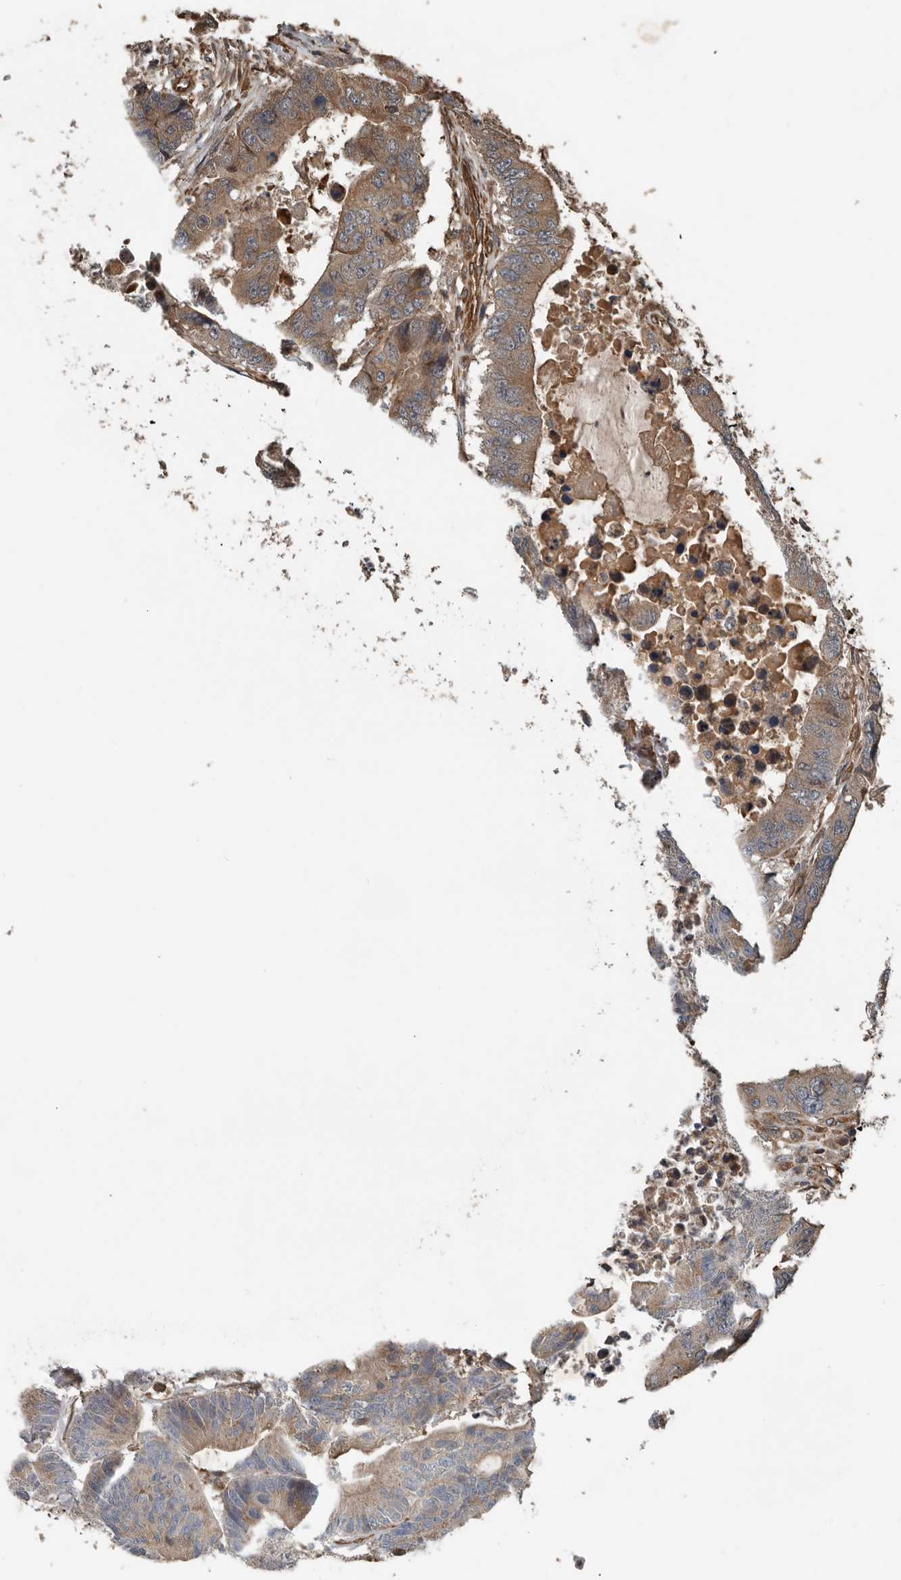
{"staining": {"intensity": "weak", "quantity": ">75%", "location": "cytoplasmic/membranous"}, "tissue": "colorectal cancer", "cell_type": "Tumor cells", "image_type": "cancer", "snomed": [{"axis": "morphology", "description": "Adenocarcinoma, NOS"}, {"axis": "topography", "description": "Rectum"}], "caption": "This is a histology image of immunohistochemistry staining of colorectal adenocarcinoma, which shows weak positivity in the cytoplasmic/membranous of tumor cells.", "gene": "YOD1", "patient": {"sex": "male", "age": 84}}